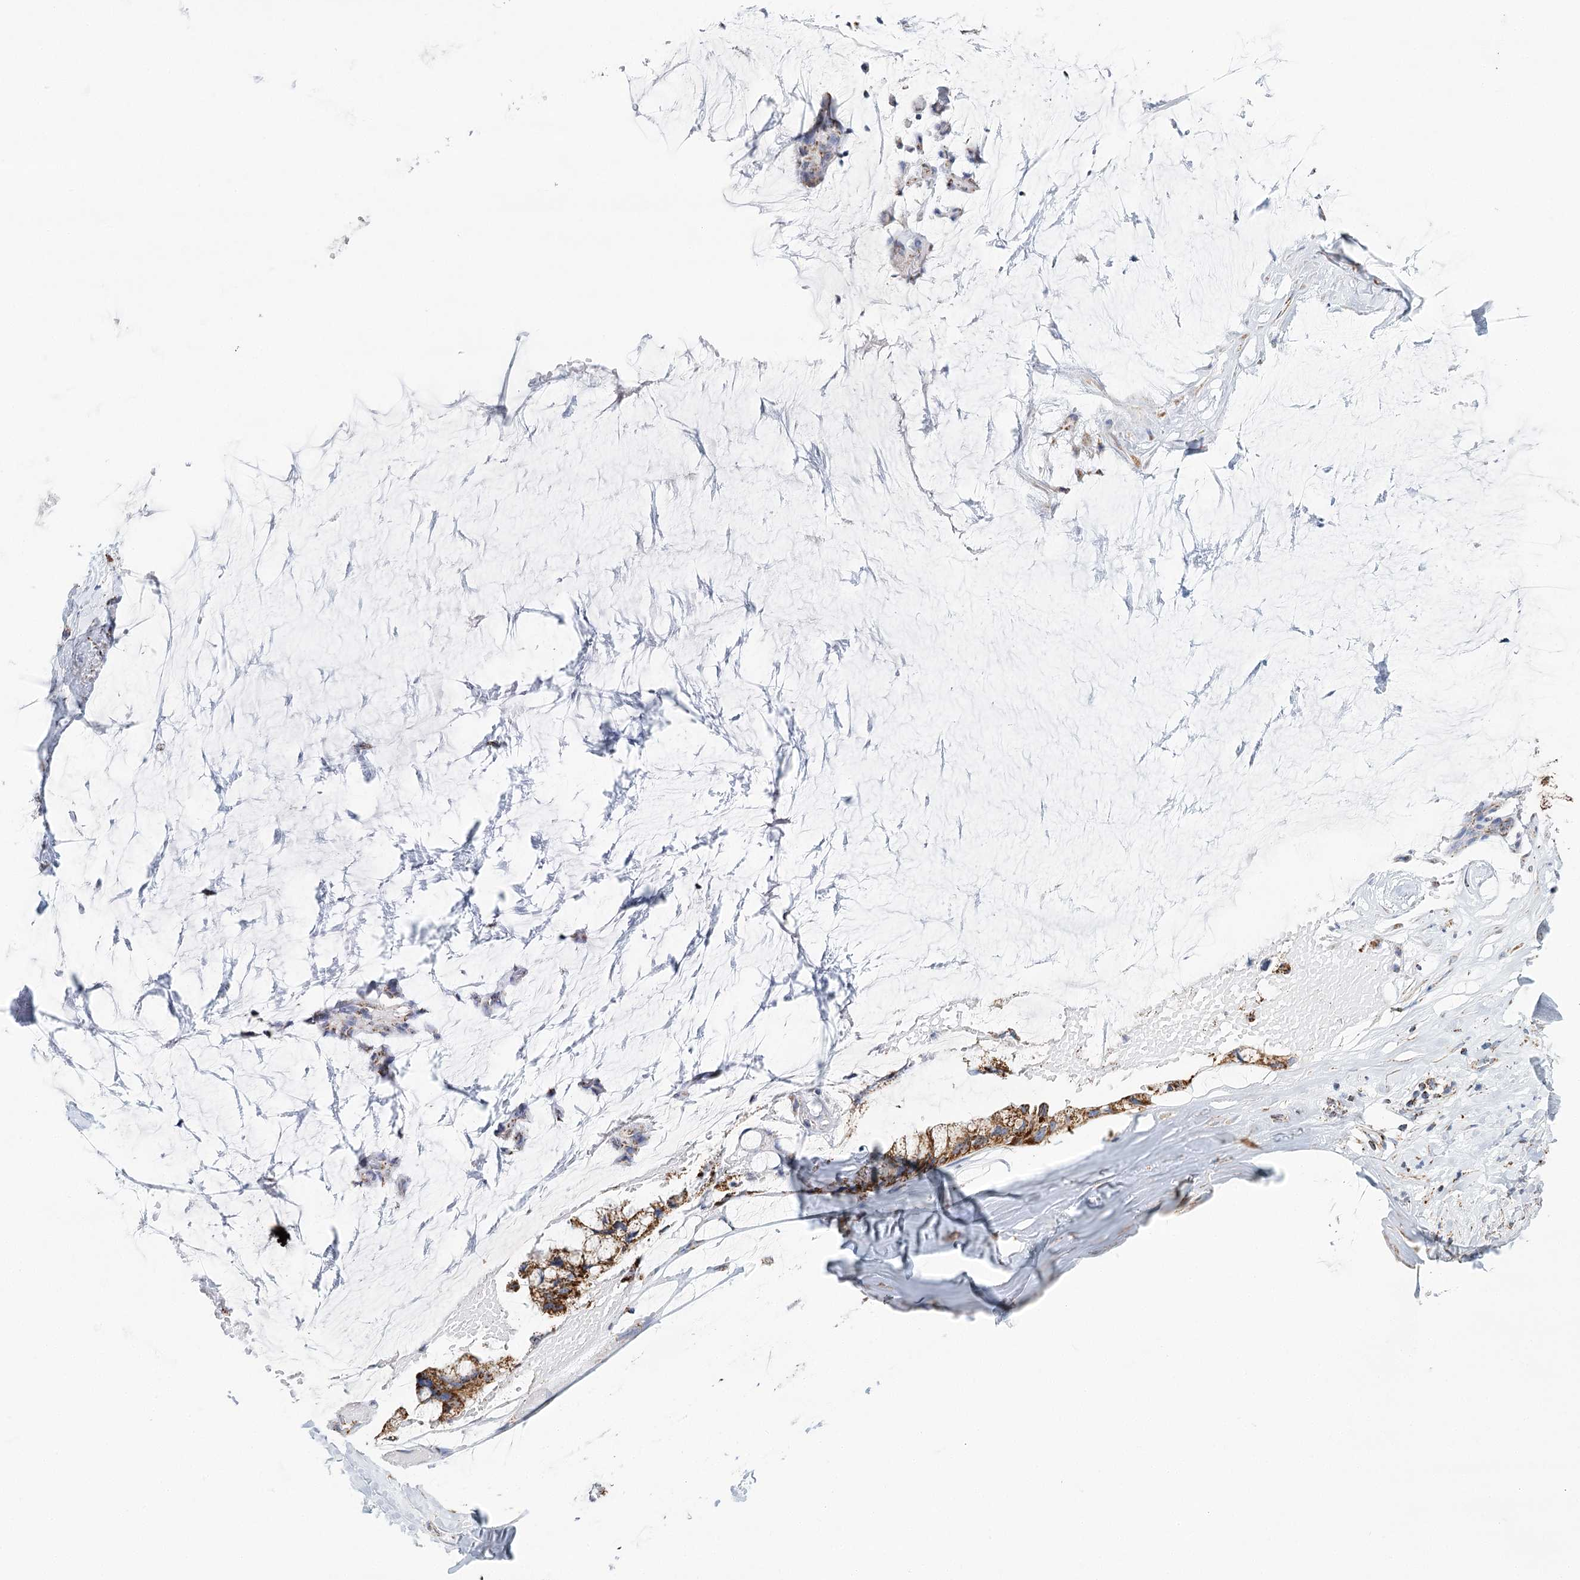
{"staining": {"intensity": "strong", "quantity": ">75%", "location": "cytoplasmic/membranous"}, "tissue": "ovarian cancer", "cell_type": "Tumor cells", "image_type": "cancer", "snomed": [{"axis": "morphology", "description": "Cystadenocarcinoma, mucinous, NOS"}, {"axis": "topography", "description": "Ovary"}], "caption": "Immunohistochemistry (IHC) micrograph of neoplastic tissue: human mucinous cystadenocarcinoma (ovarian) stained using immunohistochemistry displays high levels of strong protein expression localized specifically in the cytoplasmic/membranous of tumor cells, appearing as a cytoplasmic/membranous brown color.", "gene": "LSS", "patient": {"sex": "female", "age": 39}}